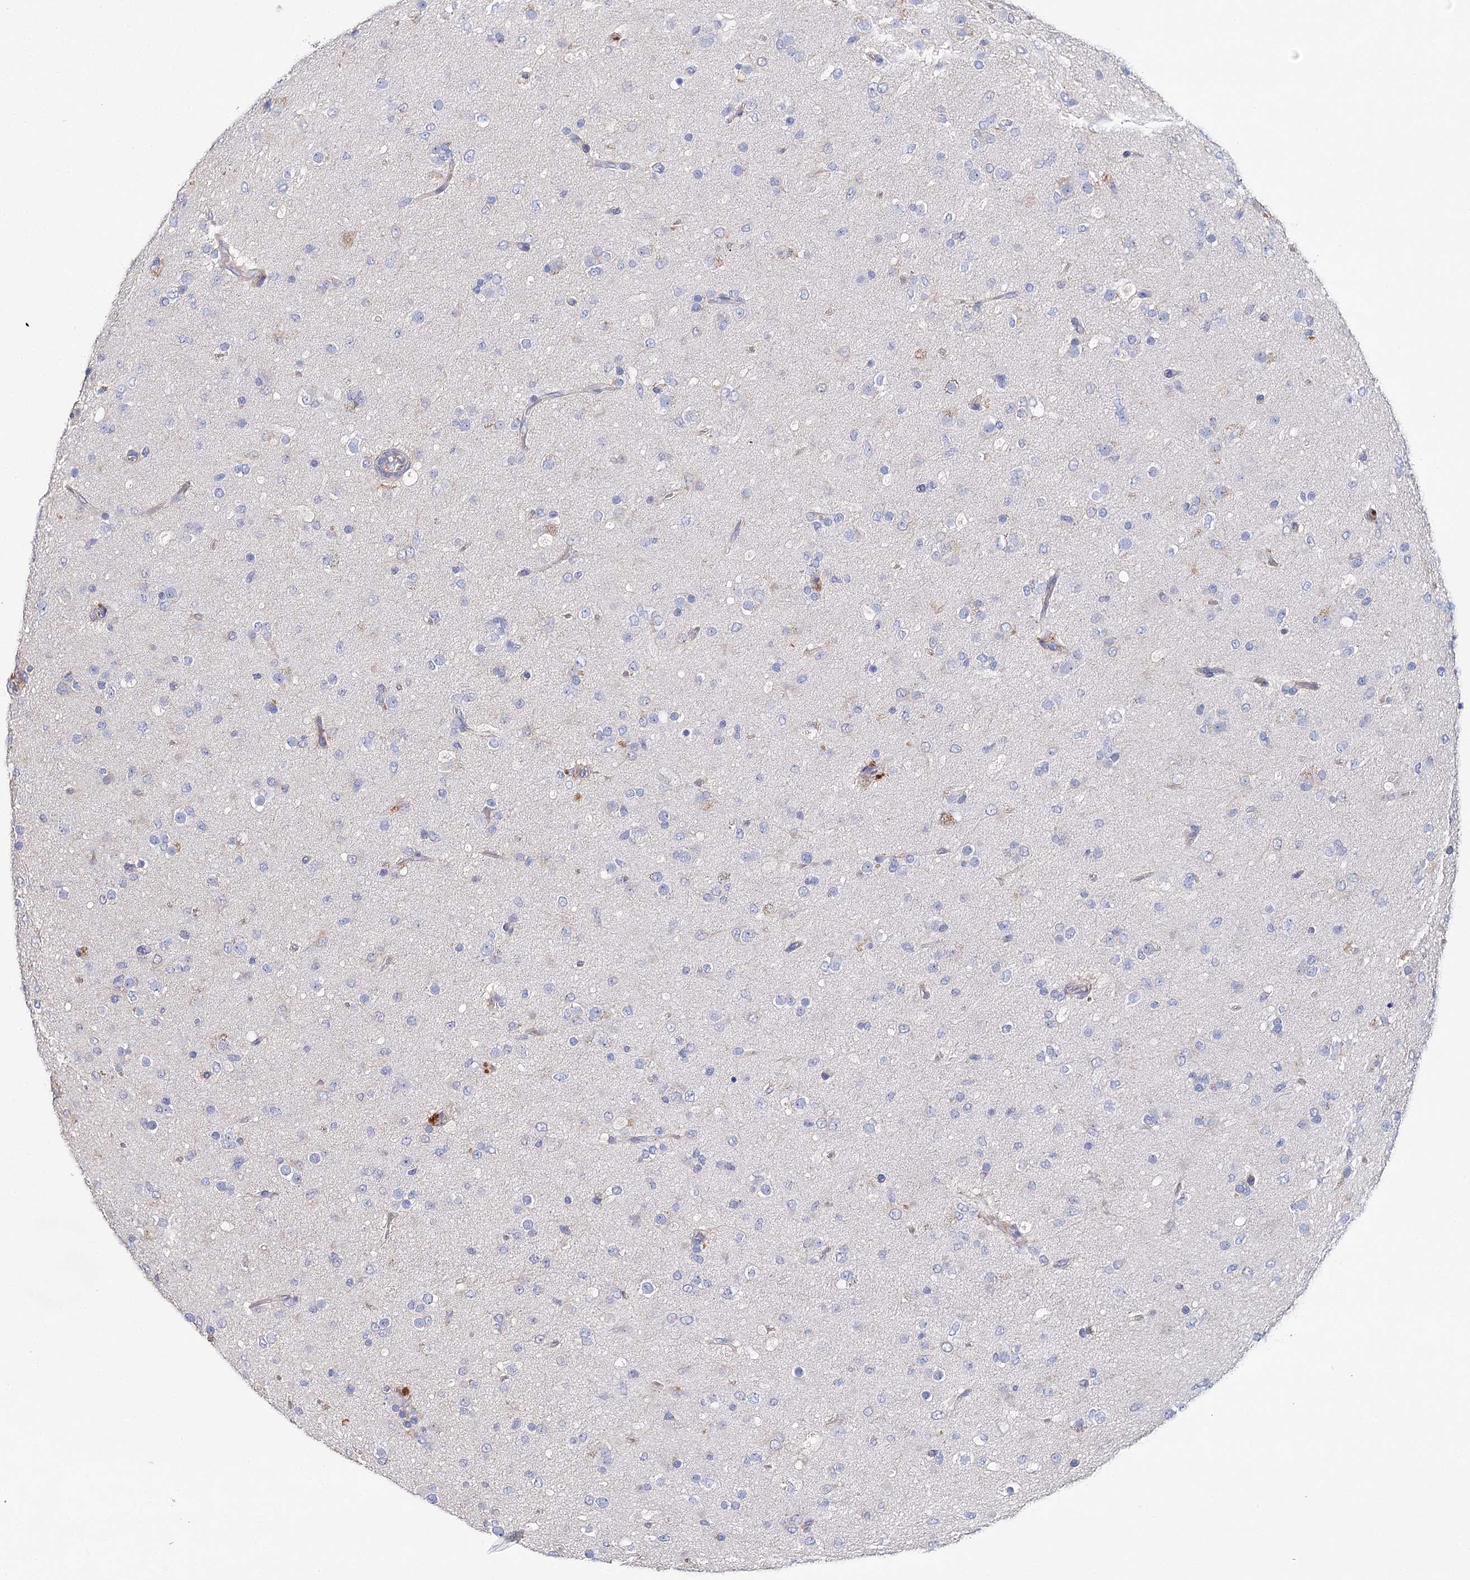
{"staining": {"intensity": "negative", "quantity": "none", "location": "none"}, "tissue": "glioma", "cell_type": "Tumor cells", "image_type": "cancer", "snomed": [{"axis": "morphology", "description": "Glioma, malignant, Low grade"}, {"axis": "topography", "description": "Brain"}], "caption": "Tumor cells show no significant expression in glioma.", "gene": "EPYC", "patient": {"sex": "male", "age": 65}}